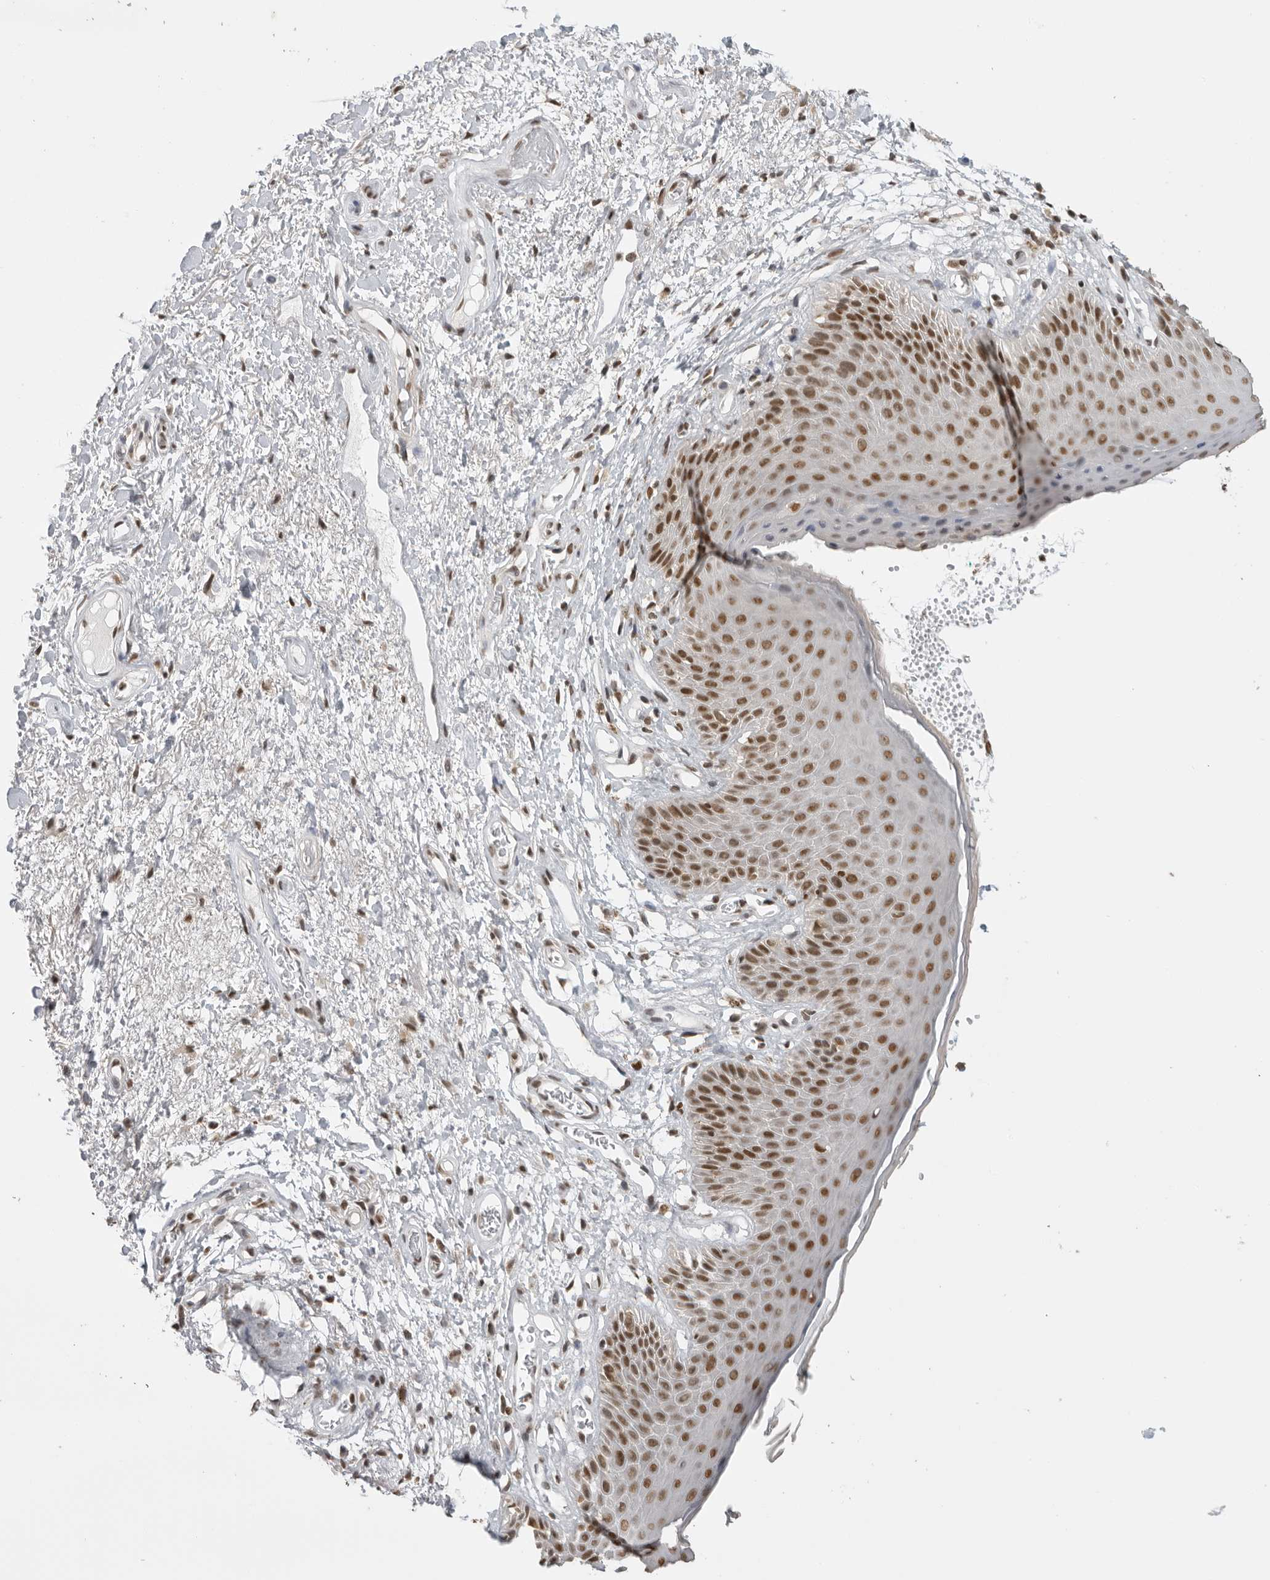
{"staining": {"intensity": "strong", "quantity": ">75%", "location": "nuclear"}, "tissue": "skin", "cell_type": "Epidermal cells", "image_type": "normal", "snomed": [{"axis": "morphology", "description": "Normal tissue, NOS"}, {"axis": "topography", "description": "Anal"}], "caption": "The micrograph displays immunohistochemical staining of unremarkable skin. There is strong nuclear staining is seen in approximately >75% of epidermal cells.", "gene": "RPA2", "patient": {"sex": "male", "age": 74}}